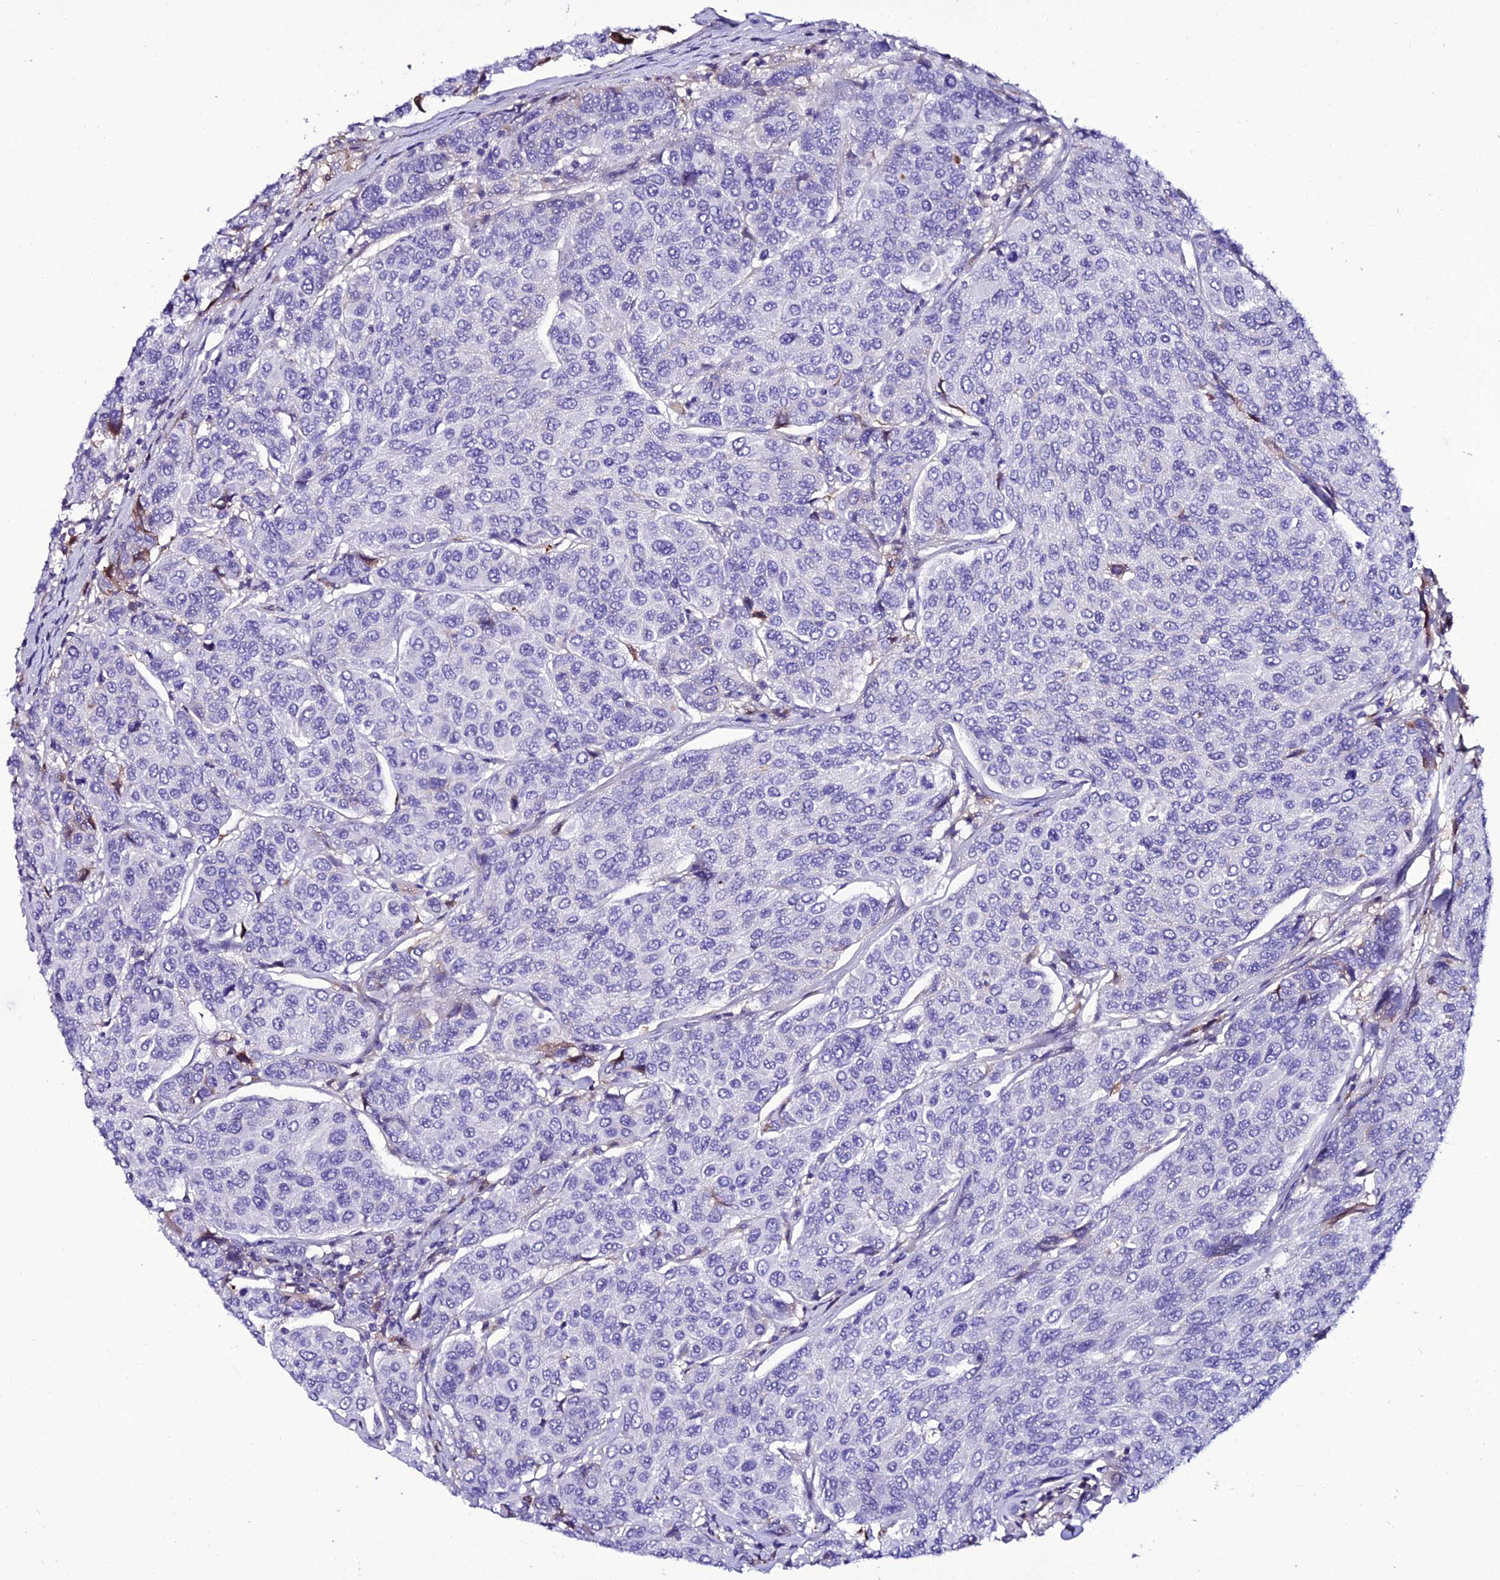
{"staining": {"intensity": "negative", "quantity": "none", "location": "none"}, "tissue": "breast cancer", "cell_type": "Tumor cells", "image_type": "cancer", "snomed": [{"axis": "morphology", "description": "Duct carcinoma"}, {"axis": "topography", "description": "Breast"}], "caption": "A high-resolution image shows immunohistochemistry (IHC) staining of breast infiltrating ductal carcinoma, which shows no significant staining in tumor cells.", "gene": "DEFB132", "patient": {"sex": "female", "age": 55}}